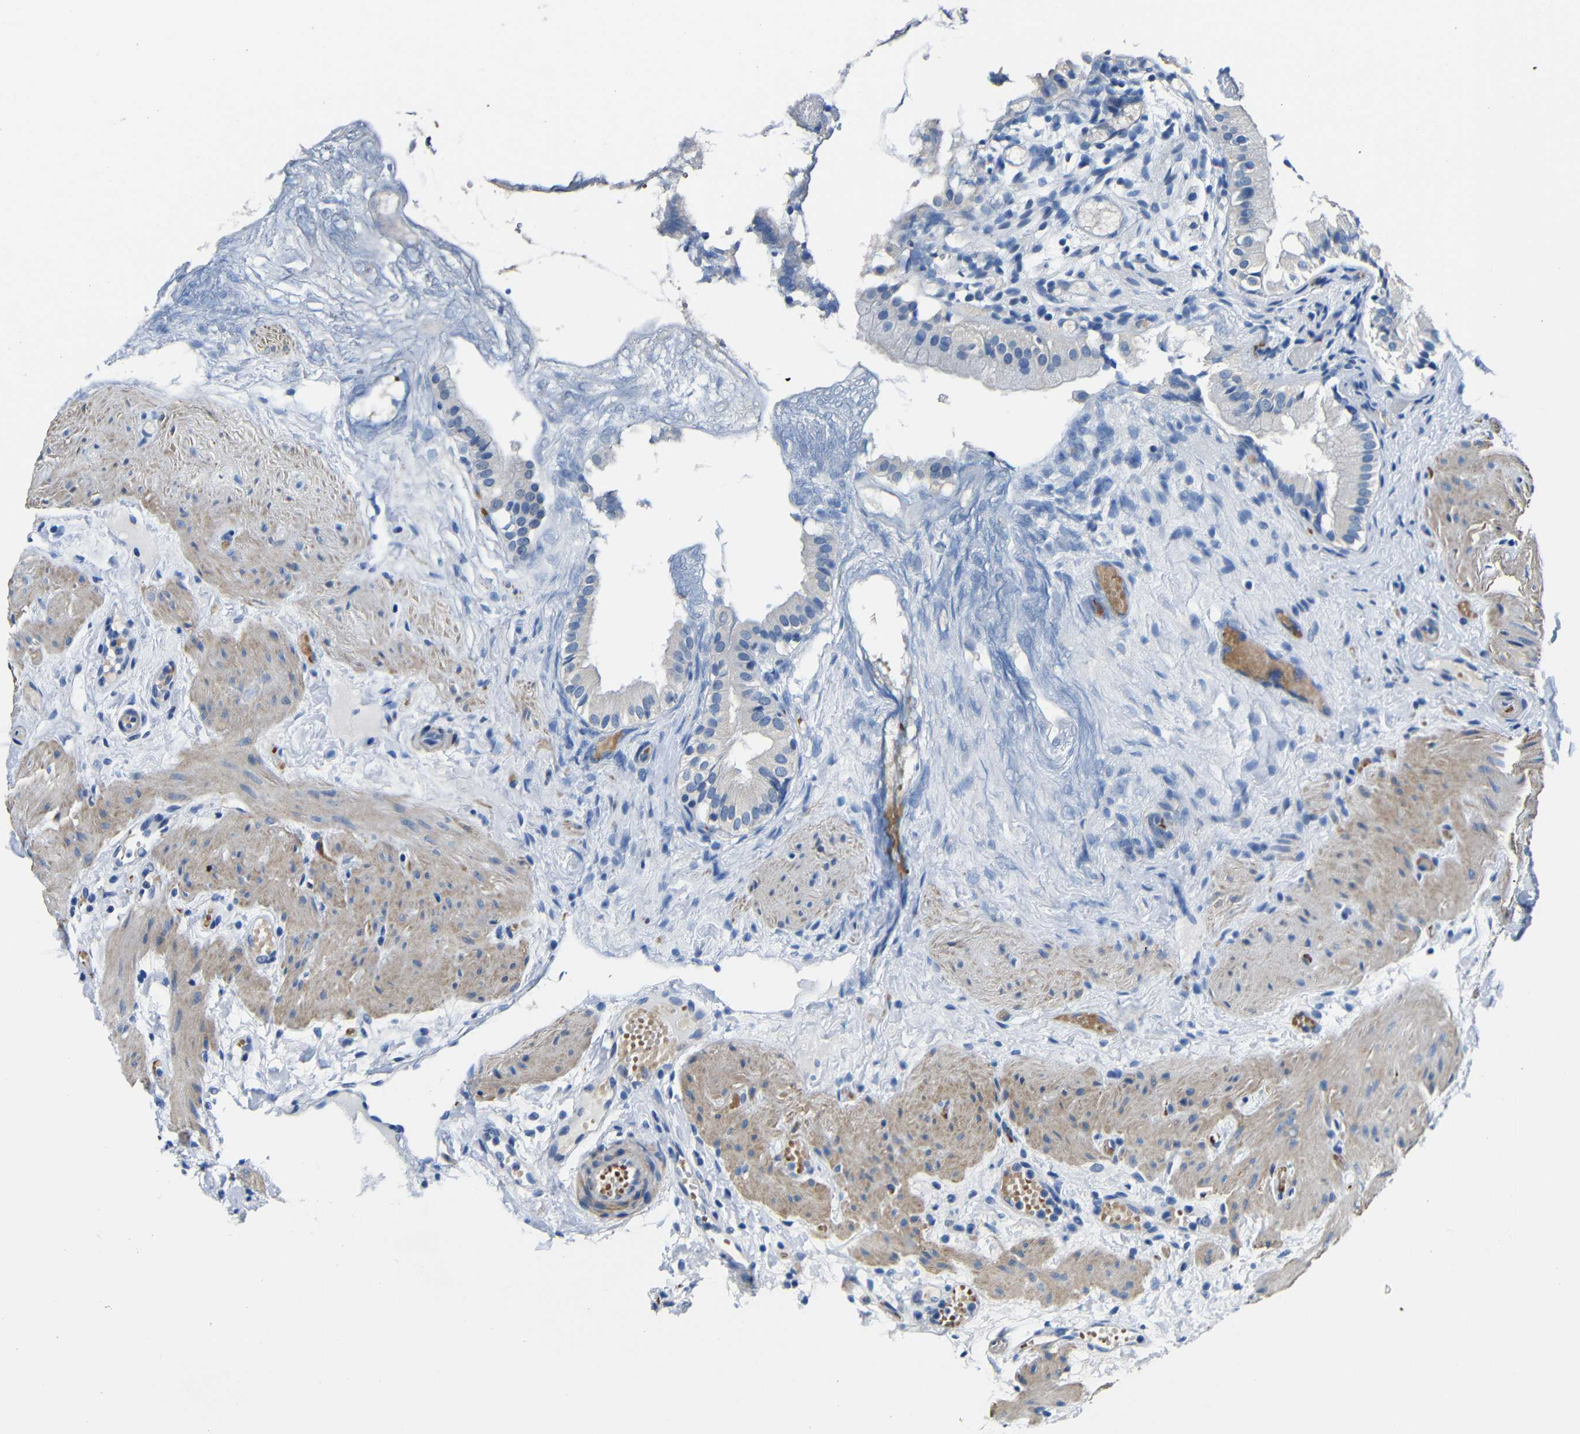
{"staining": {"intensity": "weak", "quantity": "<25%", "location": "cytoplasmic/membranous"}, "tissue": "gallbladder", "cell_type": "Glandular cells", "image_type": "normal", "snomed": [{"axis": "morphology", "description": "Normal tissue, NOS"}, {"axis": "topography", "description": "Gallbladder"}], "caption": "This is an immunohistochemistry histopathology image of benign gallbladder. There is no staining in glandular cells.", "gene": "TNFAIP1", "patient": {"sex": "female", "age": 26}}